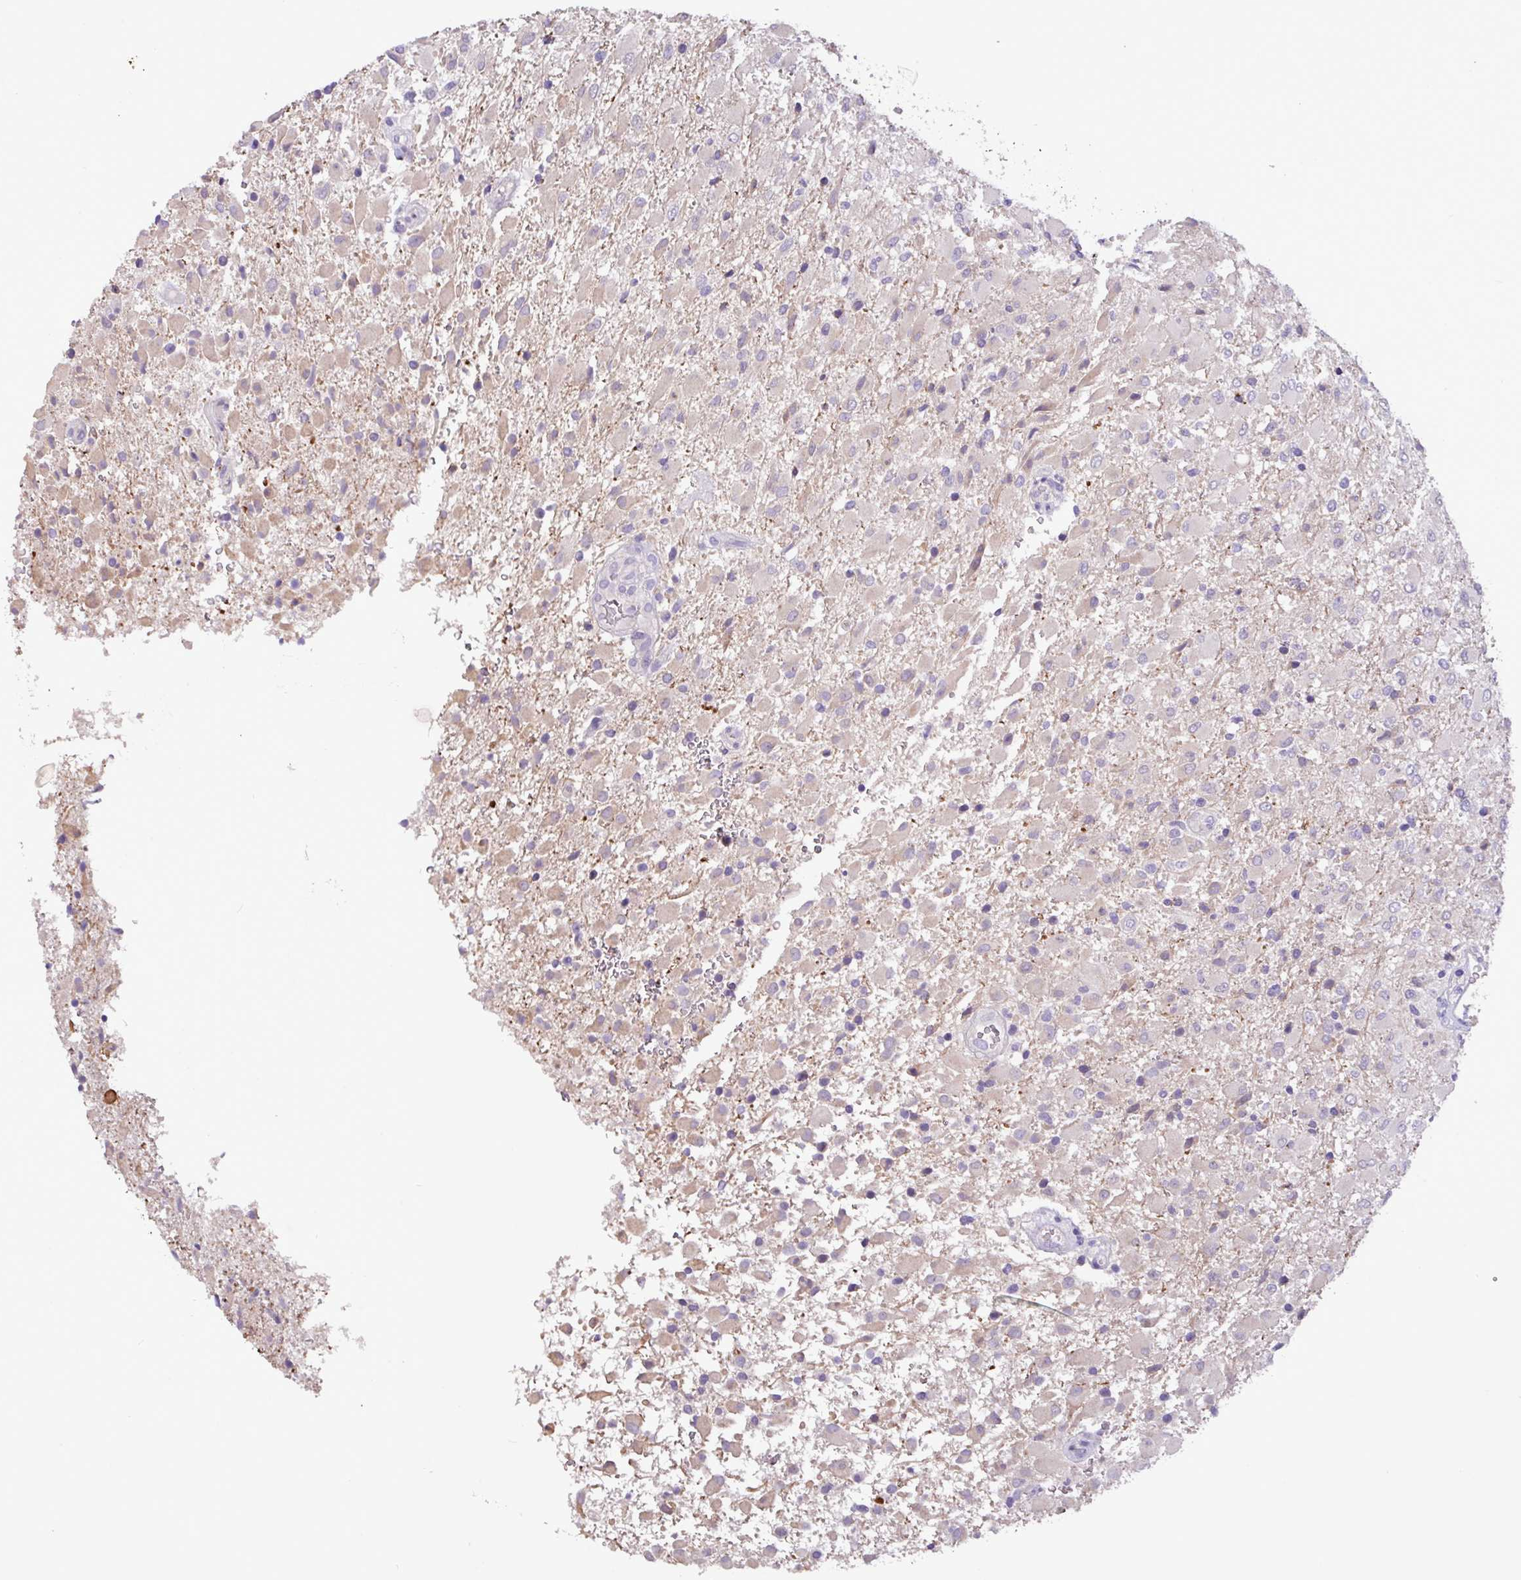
{"staining": {"intensity": "negative", "quantity": "none", "location": "none"}, "tissue": "glioma", "cell_type": "Tumor cells", "image_type": "cancer", "snomed": [{"axis": "morphology", "description": "Glioma, malignant, Low grade"}, {"axis": "topography", "description": "Brain"}], "caption": "High magnification brightfield microscopy of glioma stained with DAB (brown) and counterstained with hematoxylin (blue): tumor cells show no significant positivity.", "gene": "PAX8", "patient": {"sex": "male", "age": 65}}